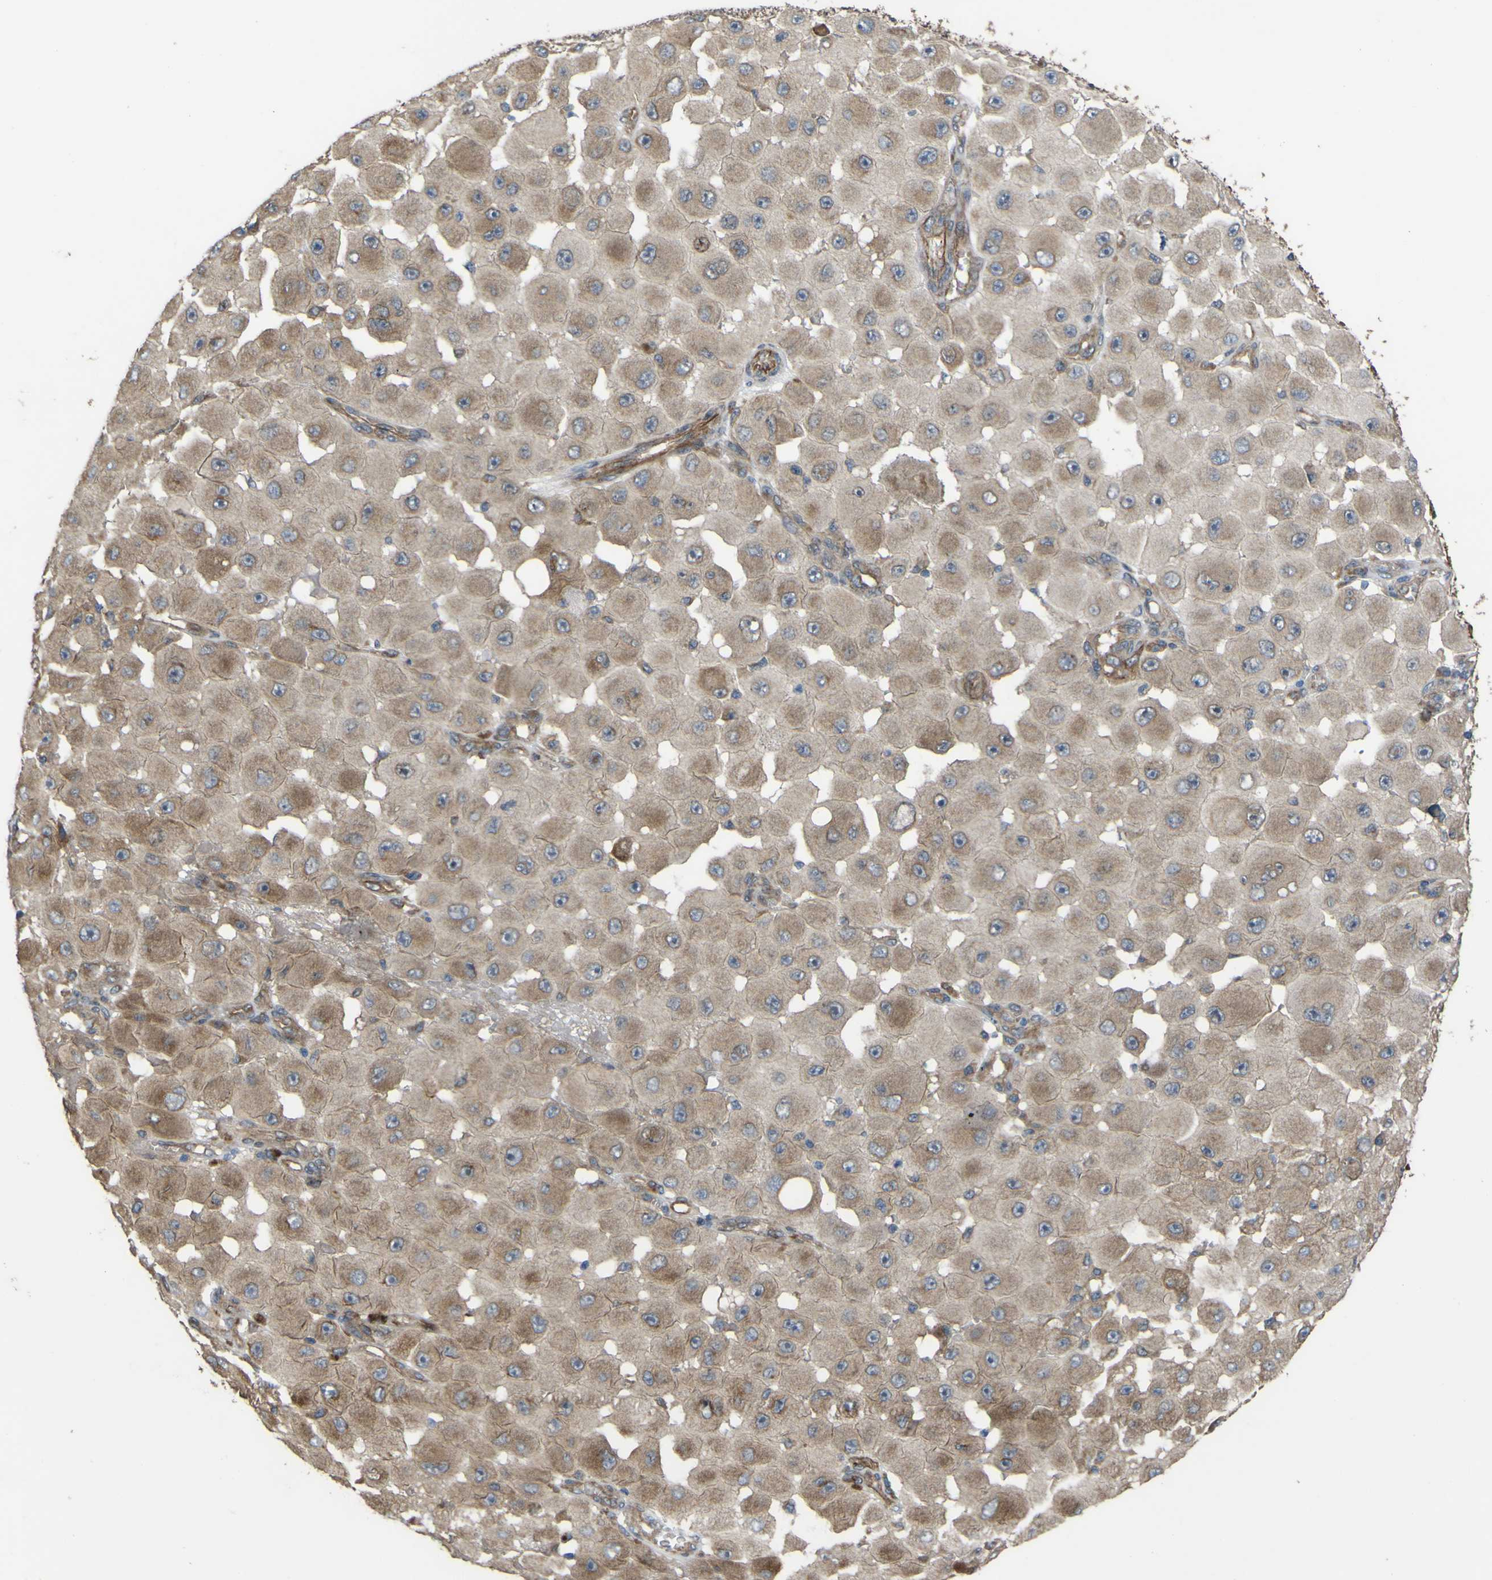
{"staining": {"intensity": "weak", "quantity": ">75%", "location": "cytoplasmic/membranous"}, "tissue": "melanoma", "cell_type": "Tumor cells", "image_type": "cancer", "snomed": [{"axis": "morphology", "description": "Malignant melanoma, NOS"}, {"axis": "topography", "description": "Skin"}], "caption": "Melanoma tissue displays weak cytoplasmic/membranous staining in approximately >75% of tumor cells, visualized by immunohistochemistry.", "gene": "FBXO30", "patient": {"sex": "female", "age": 81}}